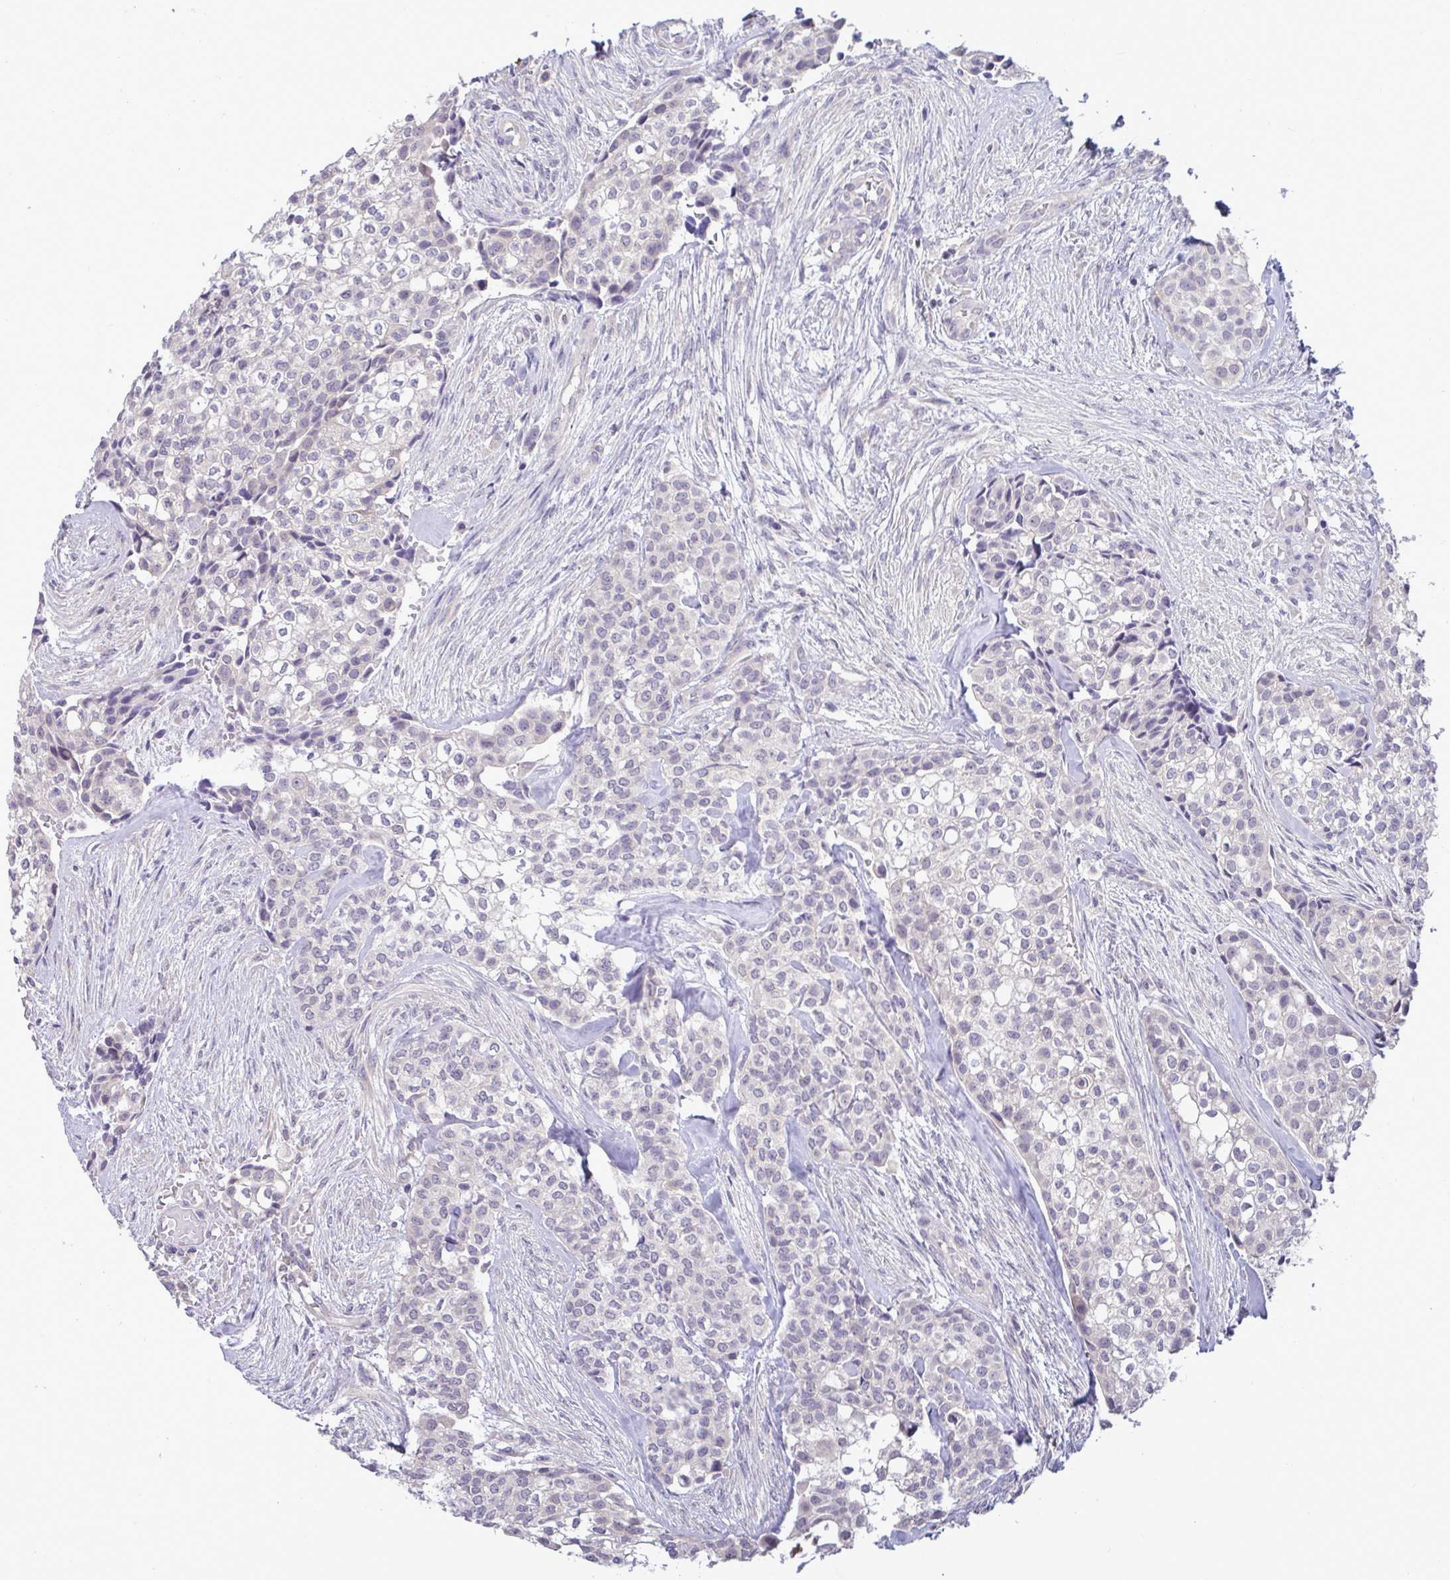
{"staining": {"intensity": "negative", "quantity": "none", "location": "none"}, "tissue": "head and neck cancer", "cell_type": "Tumor cells", "image_type": "cancer", "snomed": [{"axis": "morphology", "description": "Adenocarcinoma, NOS"}, {"axis": "topography", "description": "Head-Neck"}], "caption": "The micrograph exhibits no significant staining in tumor cells of adenocarcinoma (head and neck). (DAB (3,3'-diaminobenzidine) IHC visualized using brightfield microscopy, high magnification).", "gene": "TMEM41A", "patient": {"sex": "male", "age": 81}}